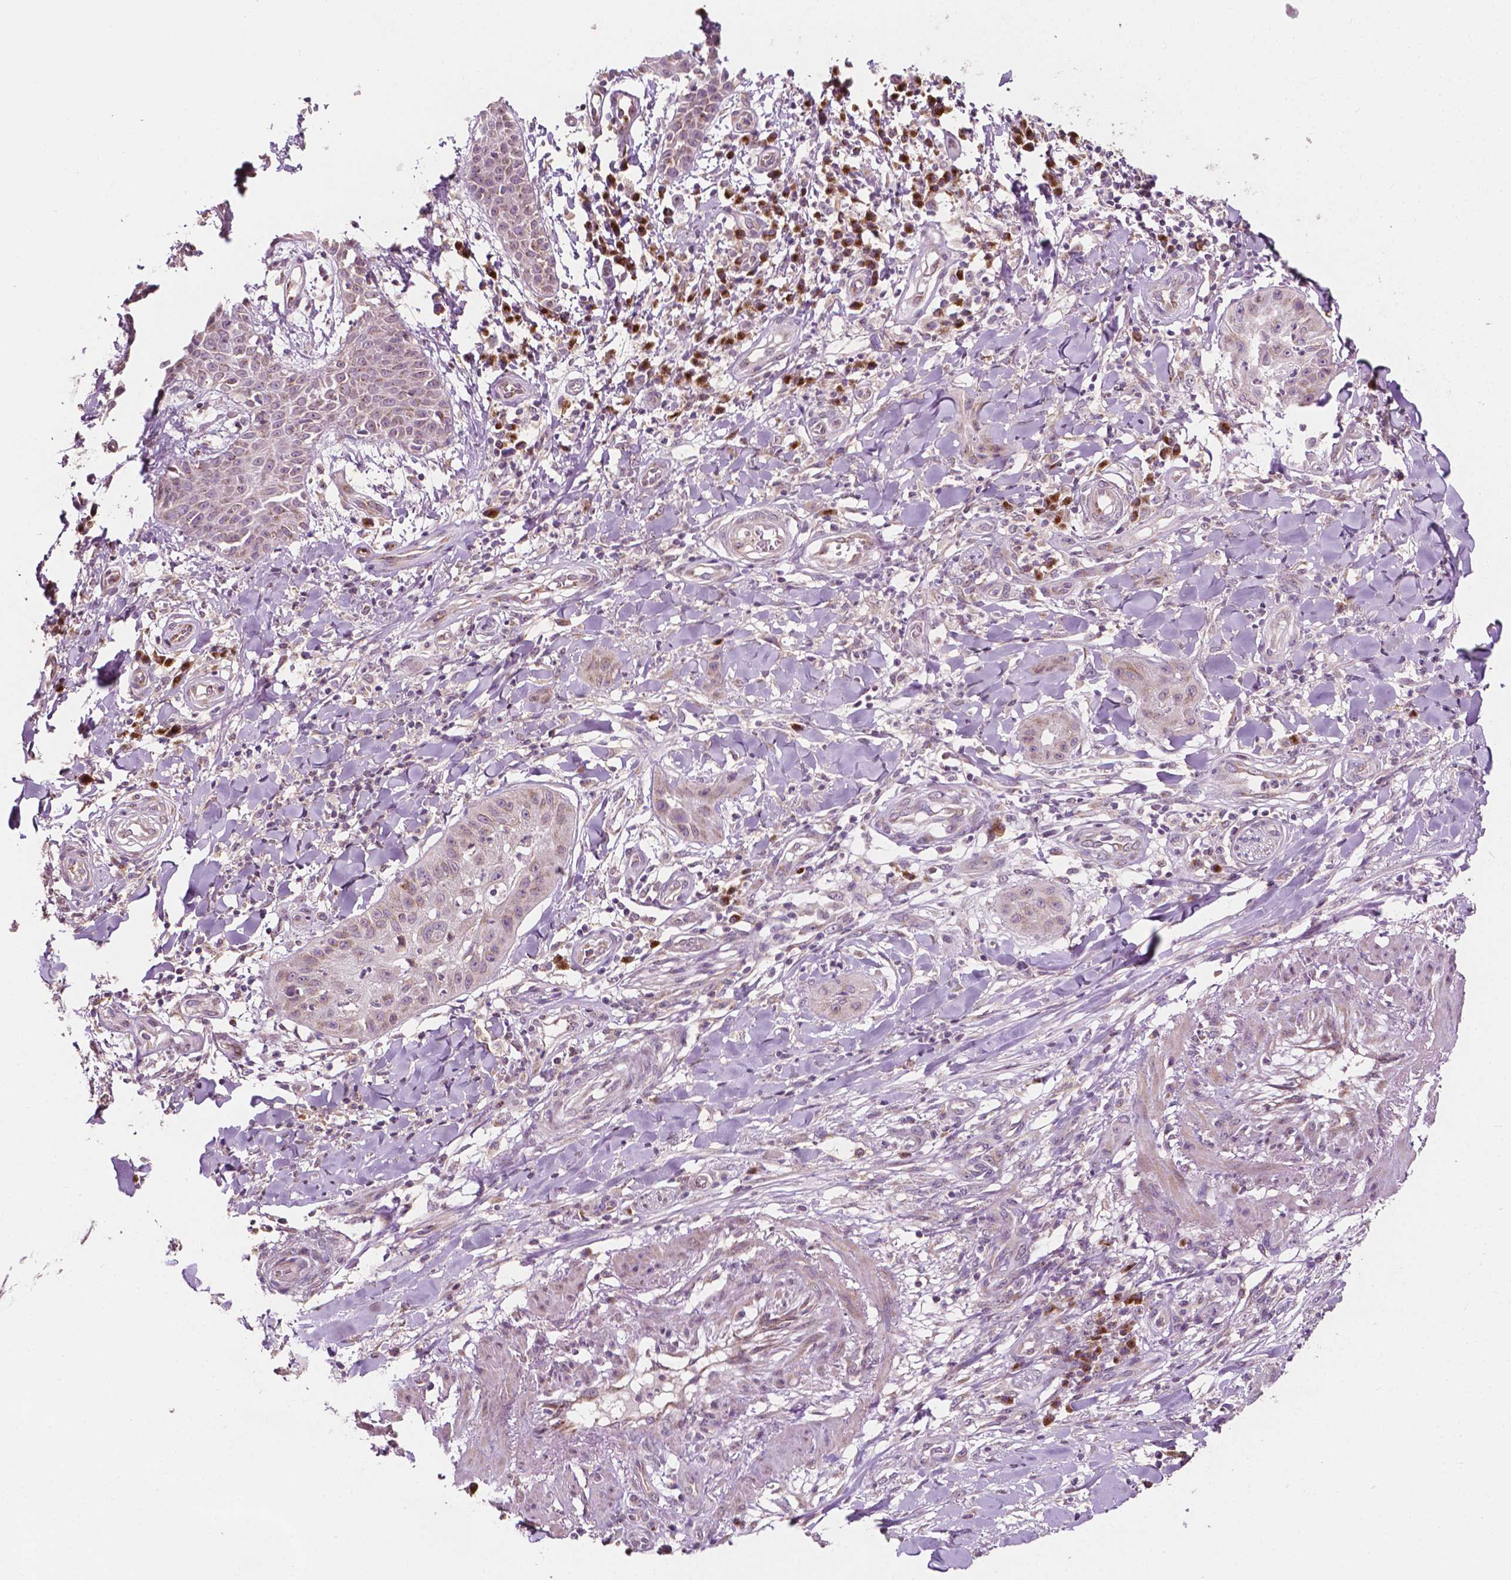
{"staining": {"intensity": "weak", "quantity": "<25%", "location": "cytoplasmic/membranous"}, "tissue": "skin cancer", "cell_type": "Tumor cells", "image_type": "cancer", "snomed": [{"axis": "morphology", "description": "Squamous cell carcinoma, NOS"}, {"axis": "topography", "description": "Skin"}], "caption": "Photomicrograph shows no protein positivity in tumor cells of skin cancer tissue.", "gene": "EBAG9", "patient": {"sex": "male", "age": 70}}